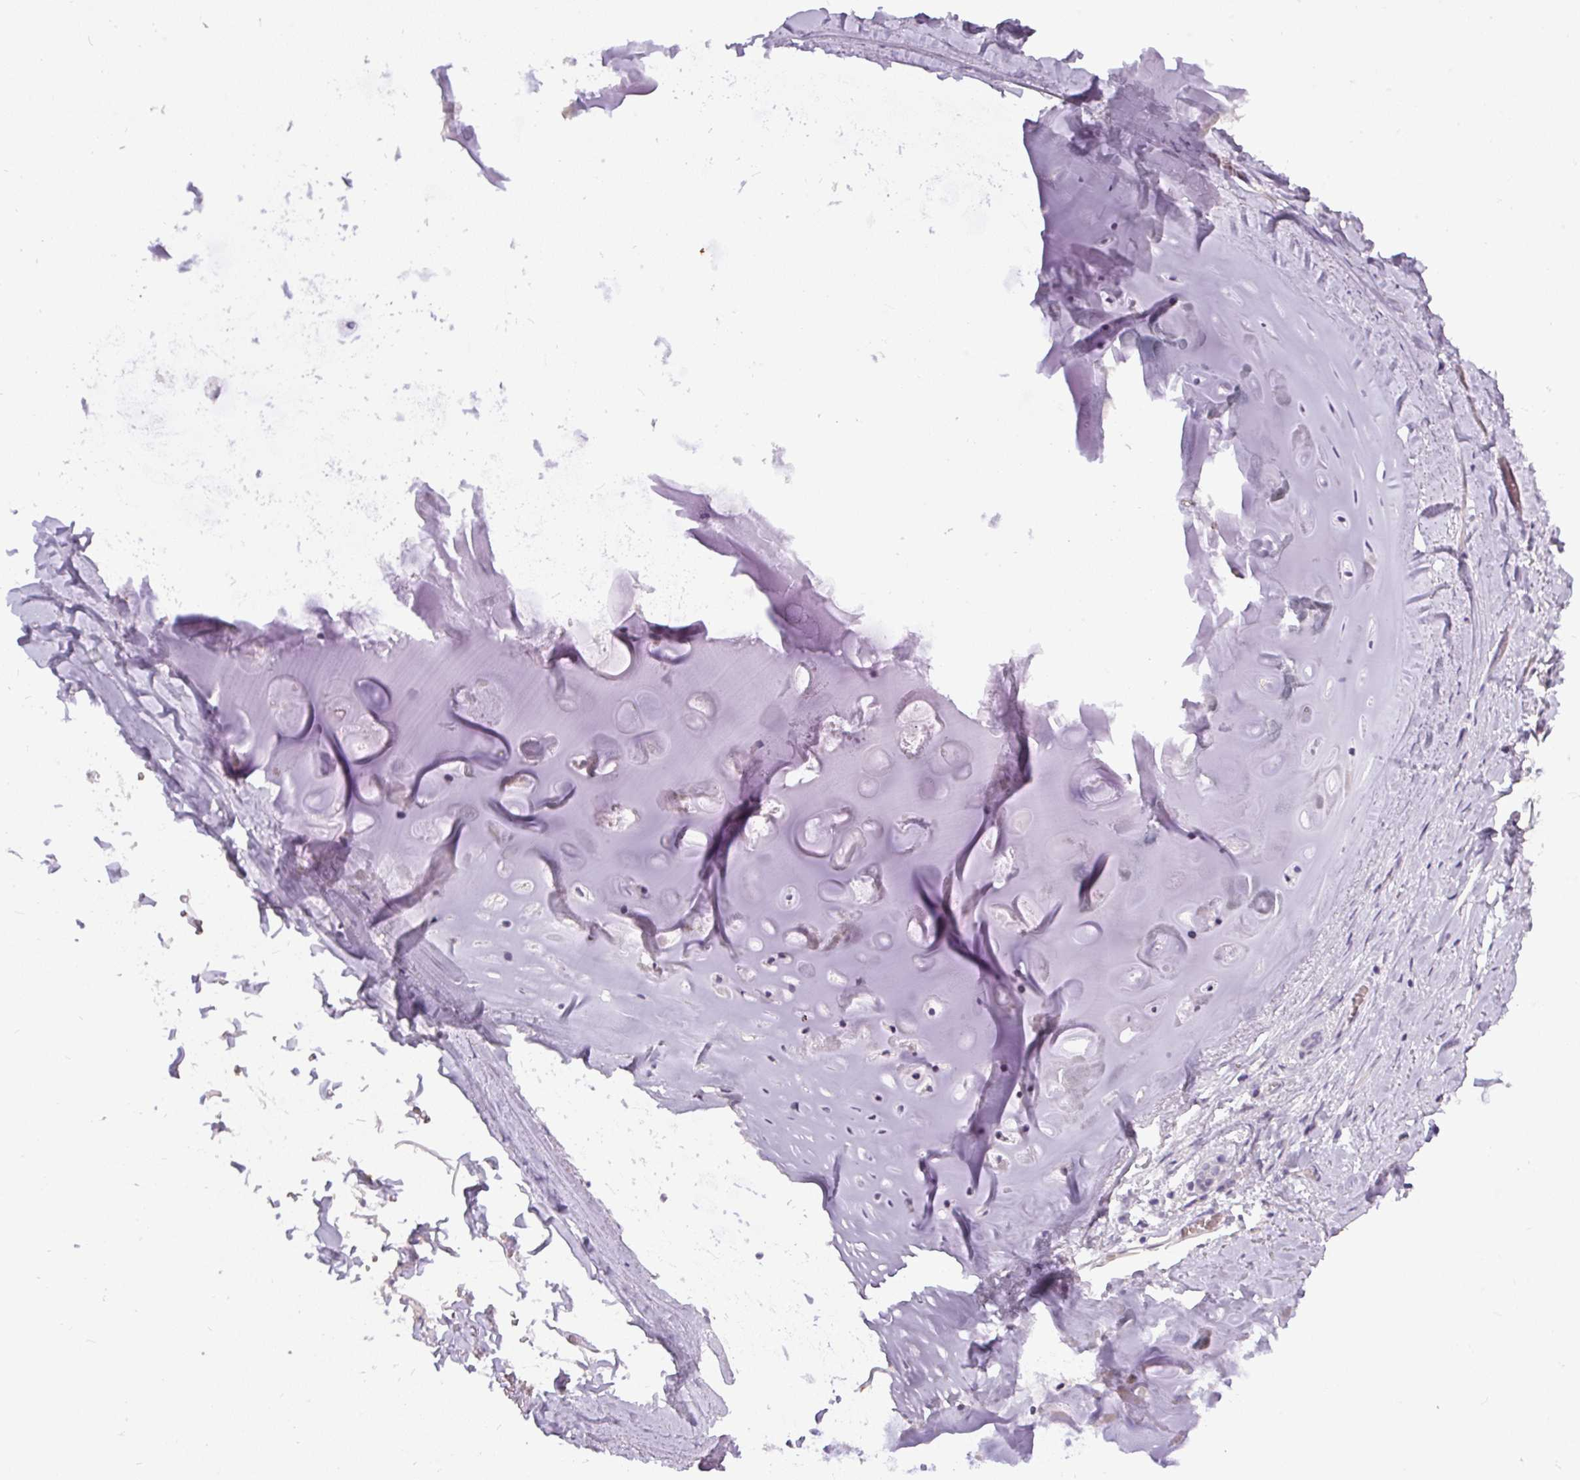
{"staining": {"intensity": "negative", "quantity": "none", "location": "none"}, "tissue": "adipose tissue", "cell_type": "Adipocytes", "image_type": "normal", "snomed": [{"axis": "morphology", "description": "Normal tissue, NOS"}, {"axis": "topography", "description": "Cartilage tissue"}, {"axis": "topography", "description": "Bronchus"}, {"axis": "topography", "description": "Peripheral nerve tissue"}], "caption": "There is no significant expression in adipocytes of adipose tissue. (Stains: DAB immunohistochemistry (IHC) with hematoxylin counter stain, Microscopy: brightfield microscopy at high magnification).", "gene": "FAM117B", "patient": {"sex": "male", "age": 67}}